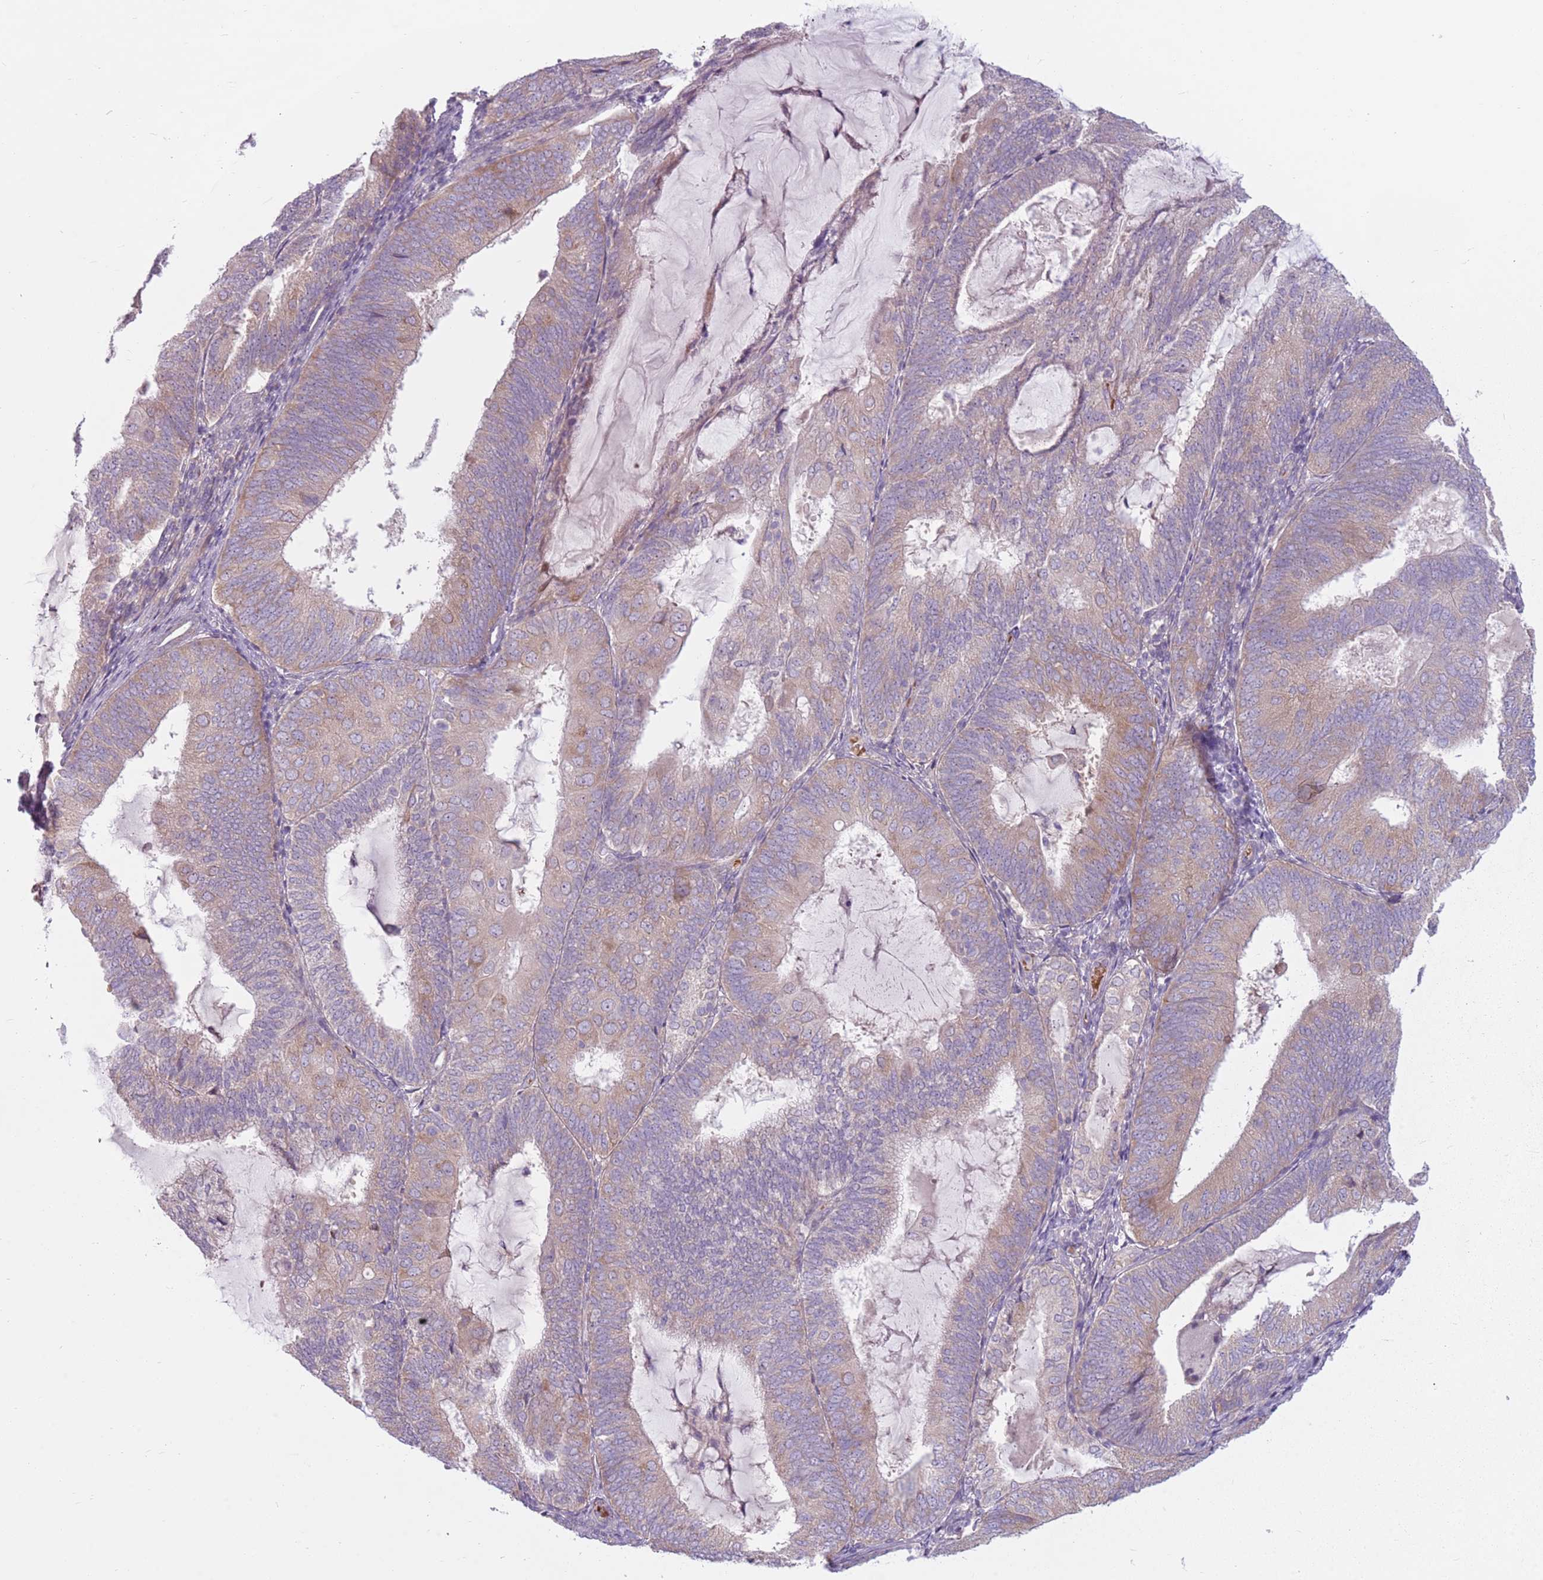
{"staining": {"intensity": "weak", "quantity": "25%-75%", "location": "cytoplasmic/membranous"}, "tissue": "endometrial cancer", "cell_type": "Tumor cells", "image_type": "cancer", "snomed": [{"axis": "morphology", "description": "Adenocarcinoma, NOS"}, {"axis": "topography", "description": "Endometrium"}], "caption": "Brown immunohistochemical staining in human endometrial cancer (adenocarcinoma) reveals weak cytoplasmic/membranous staining in about 25%-75% of tumor cells.", "gene": "HSPA14", "patient": {"sex": "female", "age": 81}}